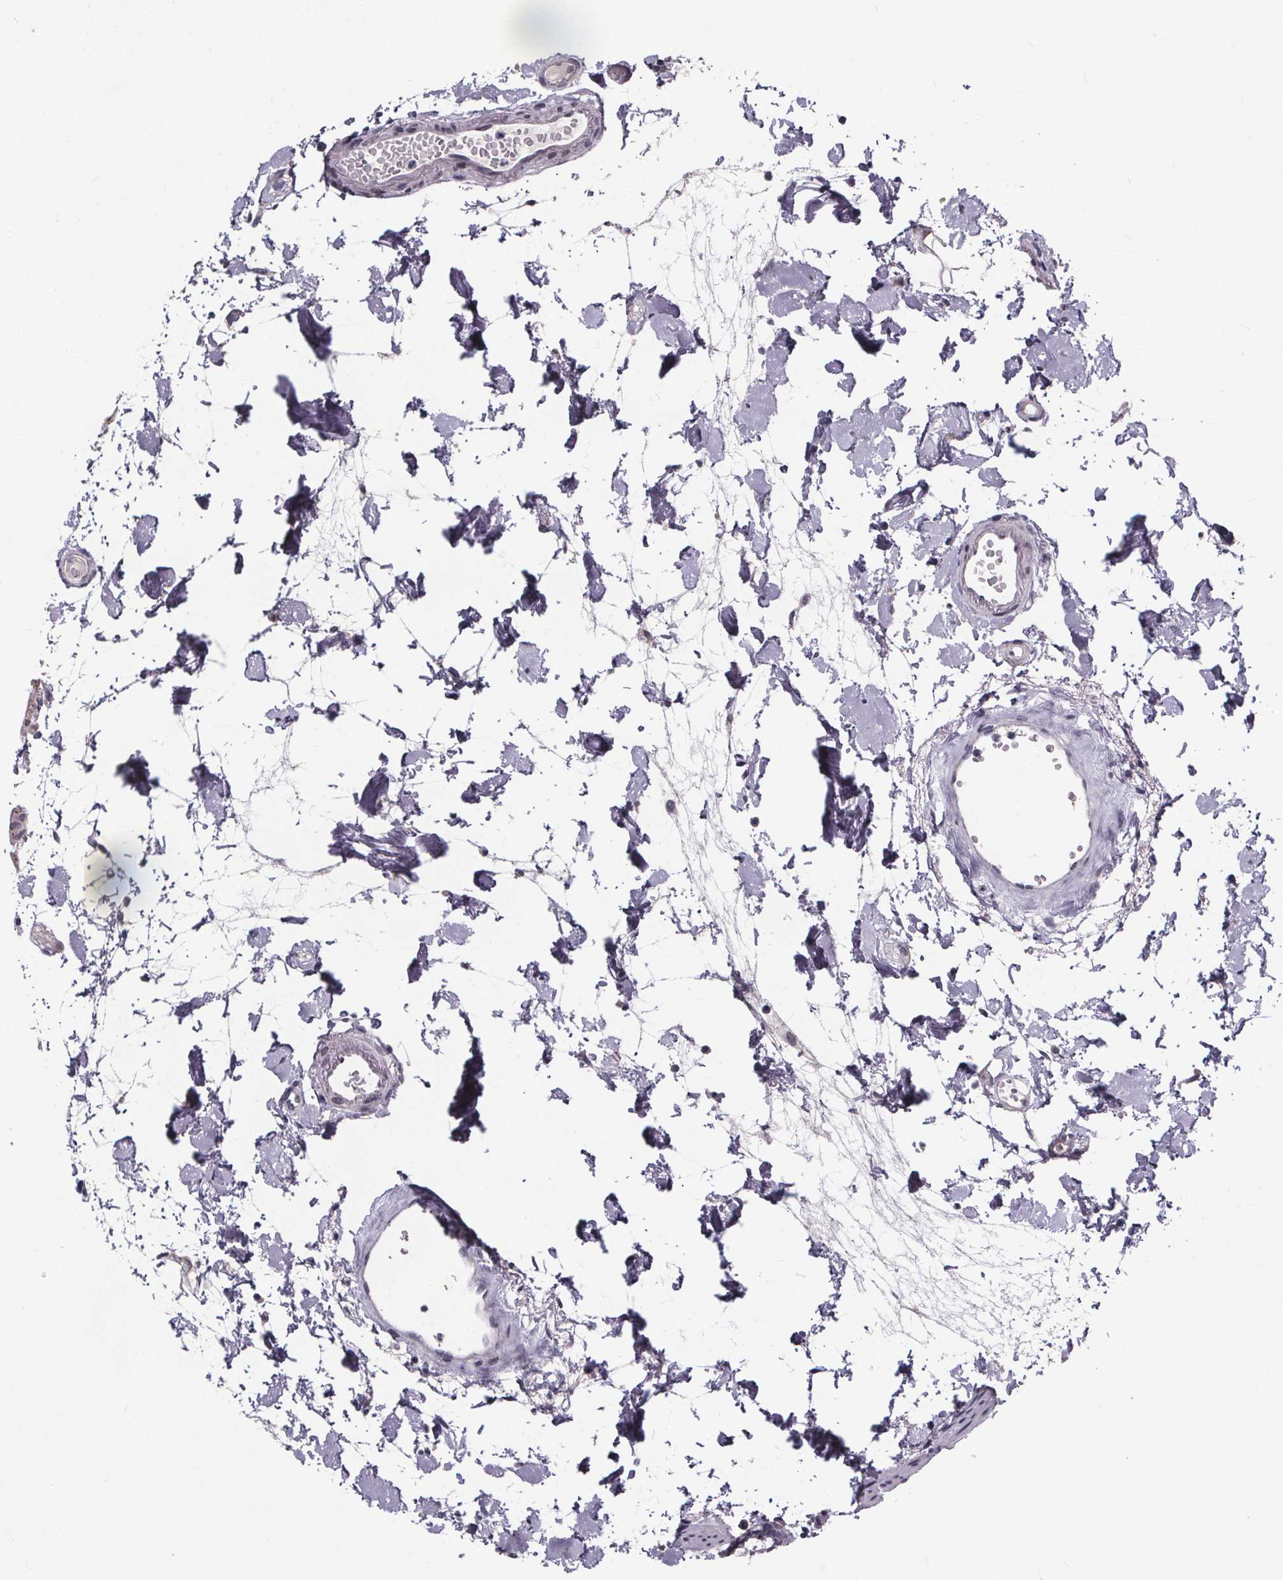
{"staining": {"intensity": "negative", "quantity": "none", "location": "none"}, "tissue": "colon", "cell_type": "Endothelial cells", "image_type": "normal", "snomed": [{"axis": "morphology", "description": "Normal tissue, NOS"}, {"axis": "topography", "description": "Colon"}], "caption": "The histopathology image shows no staining of endothelial cells in normal colon.", "gene": "FAM181B", "patient": {"sex": "female", "age": 84}}